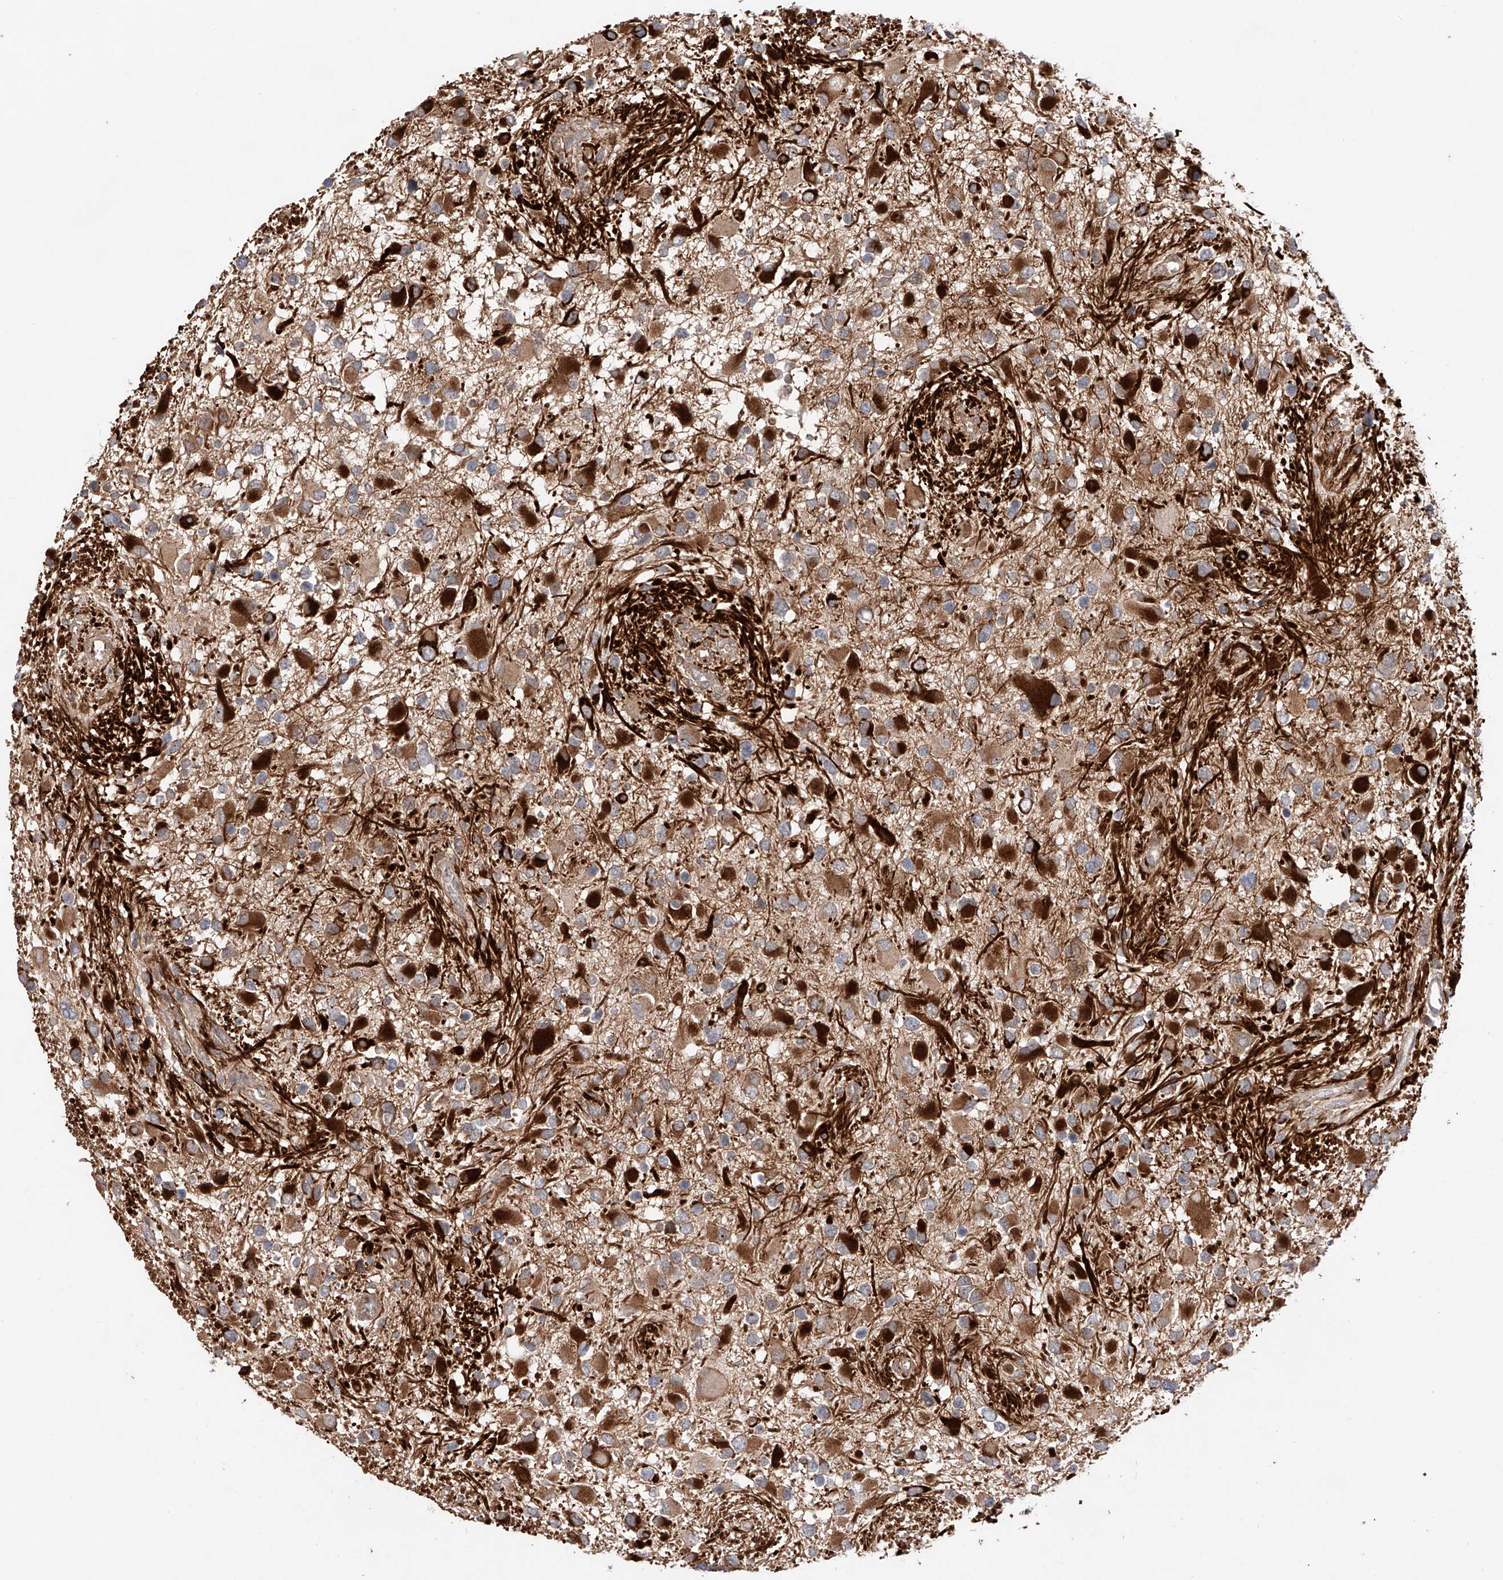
{"staining": {"intensity": "moderate", "quantity": "25%-75%", "location": "cytoplasmic/membranous"}, "tissue": "glioma", "cell_type": "Tumor cells", "image_type": "cancer", "snomed": [{"axis": "morphology", "description": "Glioma, malignant, High grade"}, {"axis": "topography", "description": "Brain"}], "caption": "DAB (3,3'-diaminobenzidine) immunohistochemical staining of glioma reveals moderate cytoplasmic/membranous protein expression in about 25%-75% of tumor cells.", "gene": "IGSF22", "patient": {"sex": "male", "age": 53}}